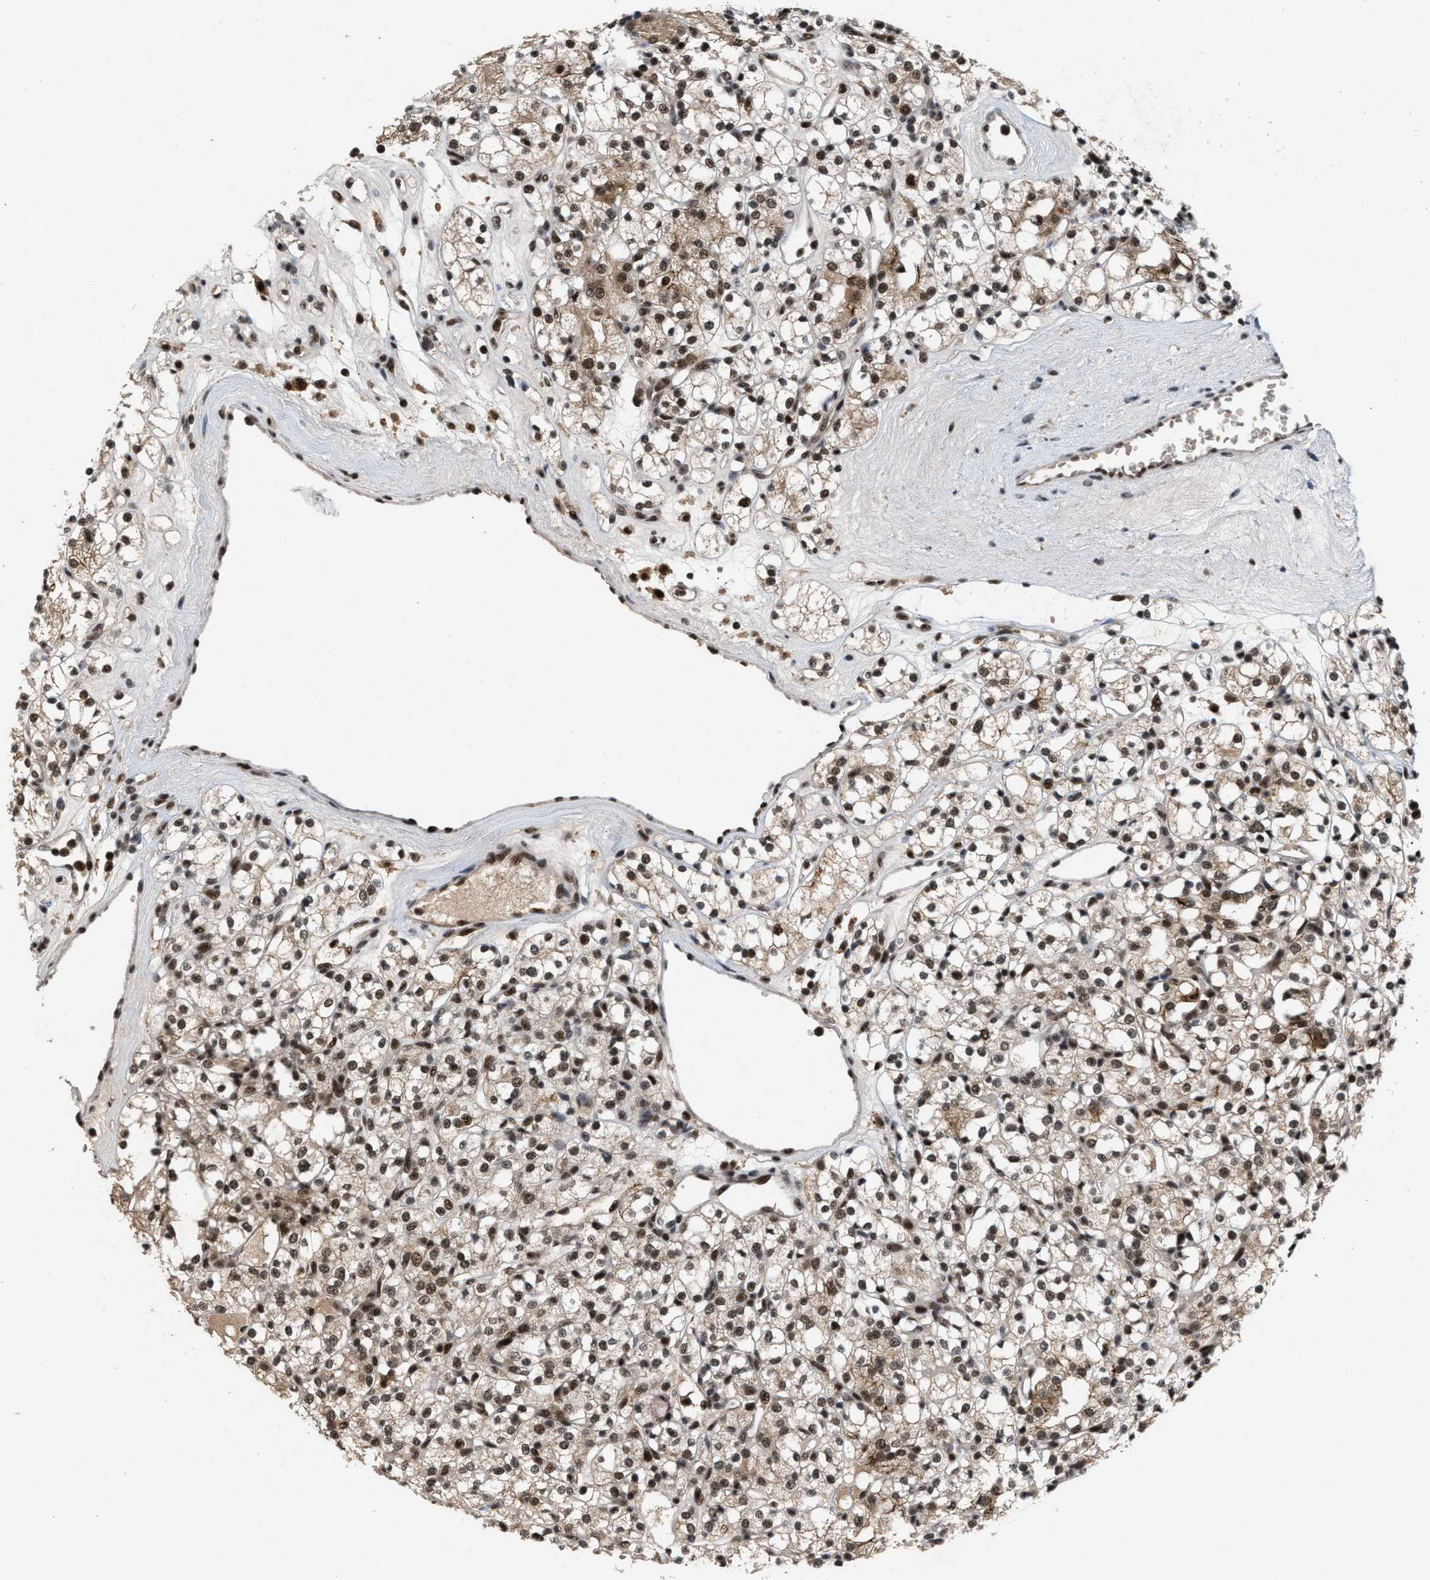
{"staining": {"intensity": "moderate", "quantity": ">75%", "location": "cytoplasmic/membranous,nuclear"}, "tissue": "renal cancer", "cell_type": "Tumor cells", "image_type": "cancer", "snomed": [{"axis": "morphology", "description": "Adenocarcinoma, NOS"}, {"axis": "topography", "description": "Kidney"}], "caption": "Tumor cells exhibit medium levels of moderate cytoplasmic/membranous and nuclear positivity in approximately >75% of cells in renal cancer (adenocarcinoma). (DAB (3,3'-diaminobenzidine) IHC, brown staining for protein, blue staining for nuclei).", "gene": "PRPF4", "patient": {"sex": "male", "age": 77}}